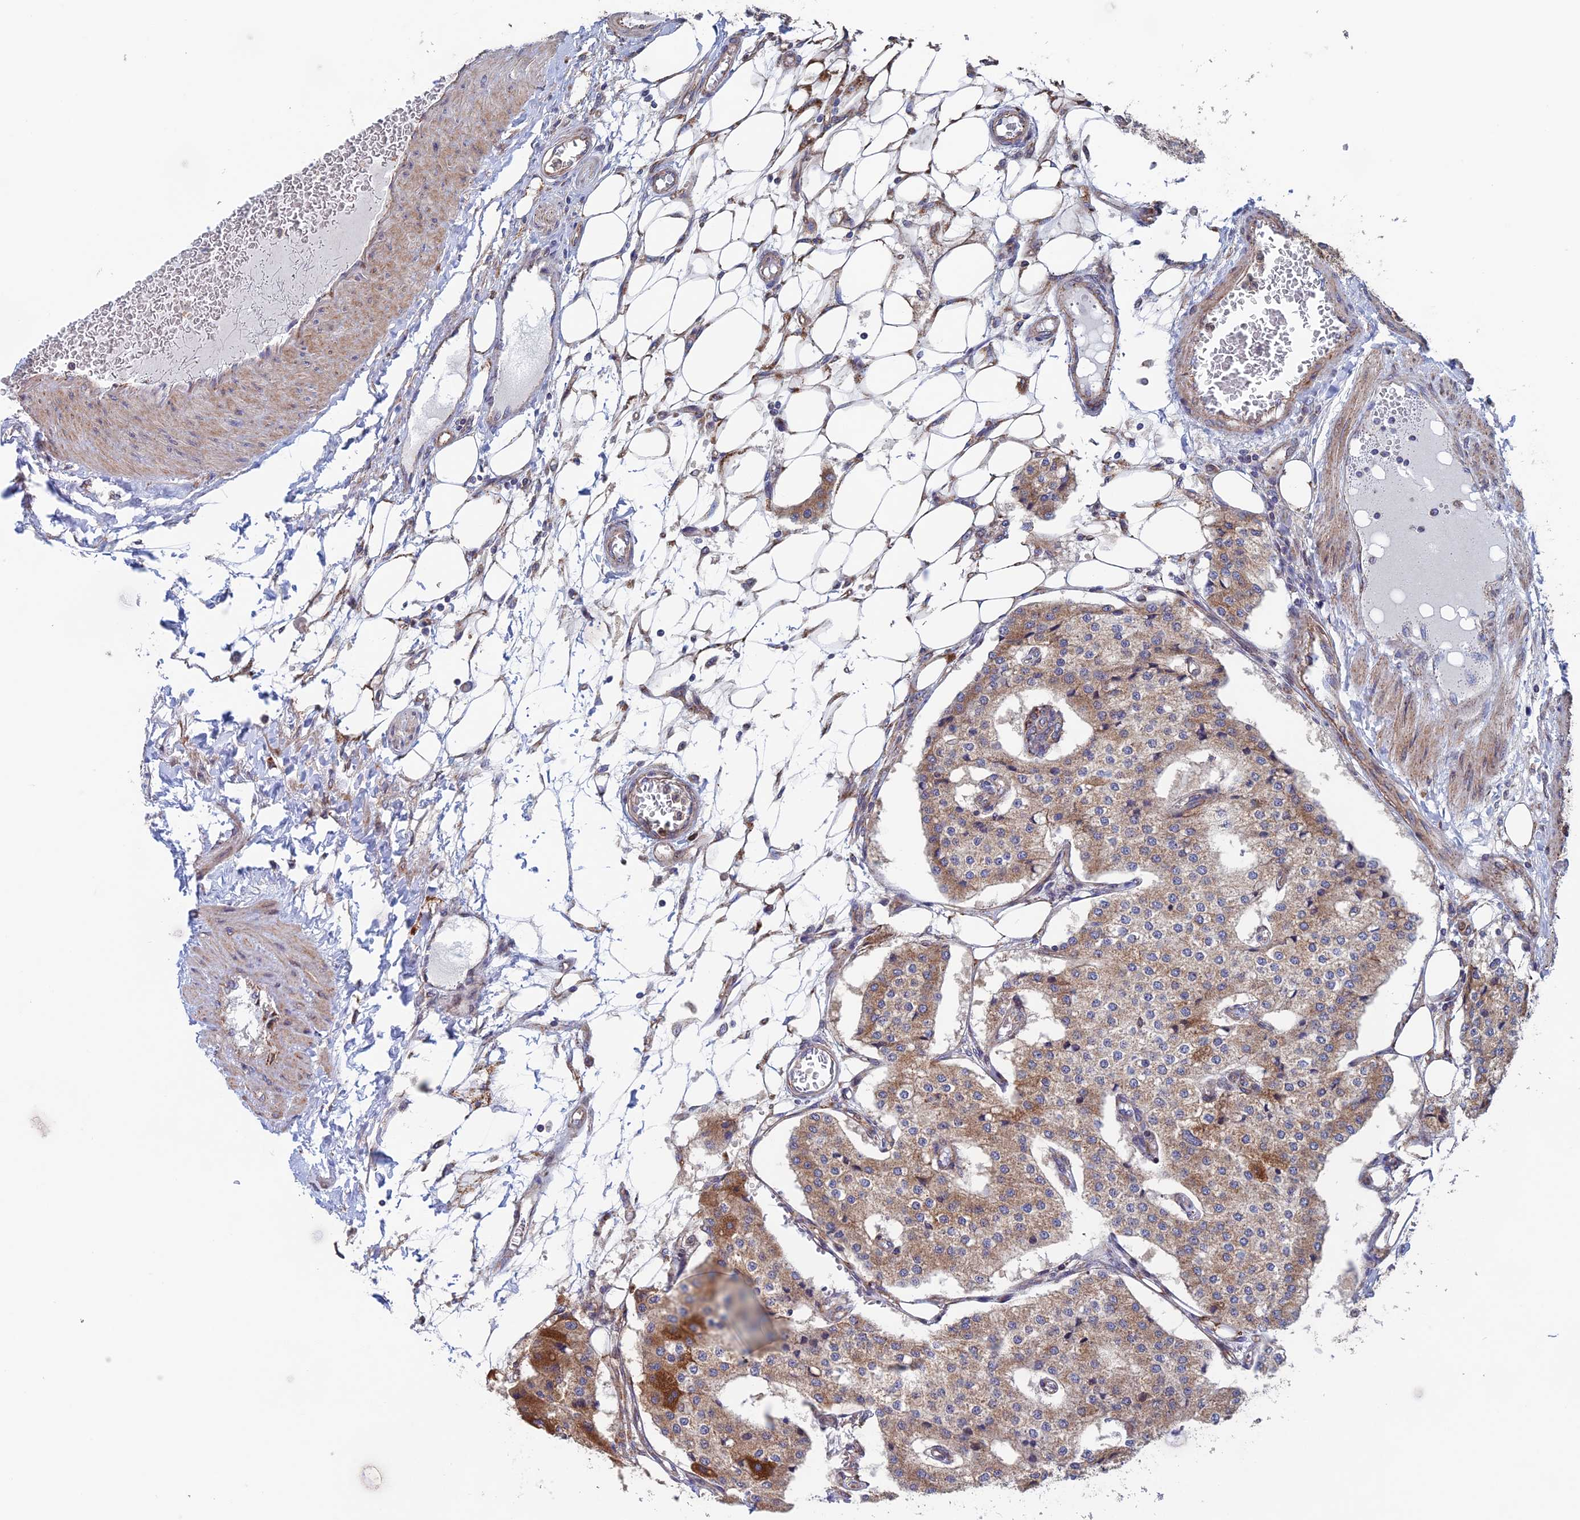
{"staining": {"intensity": "moderate", "quantity": ">75%", "location": "cytoplasmic/membranous"}, "tissue": "carcinoid", "cell_type": "Tumor cells", "image_type": "cancer", "snomed": [{"axis": "morphology", "description": "Carcinoid, malignant, NOS"}, {"axis": "topography", "description": "Colon"}], "caption": "Carcinoid stained with a brown dye shows moderate cytoplasmic/membranous positive positivity in about >75% of tumor cells.", "gene": "MRPL1", "patient": {"sex": "female", "age": 52}}